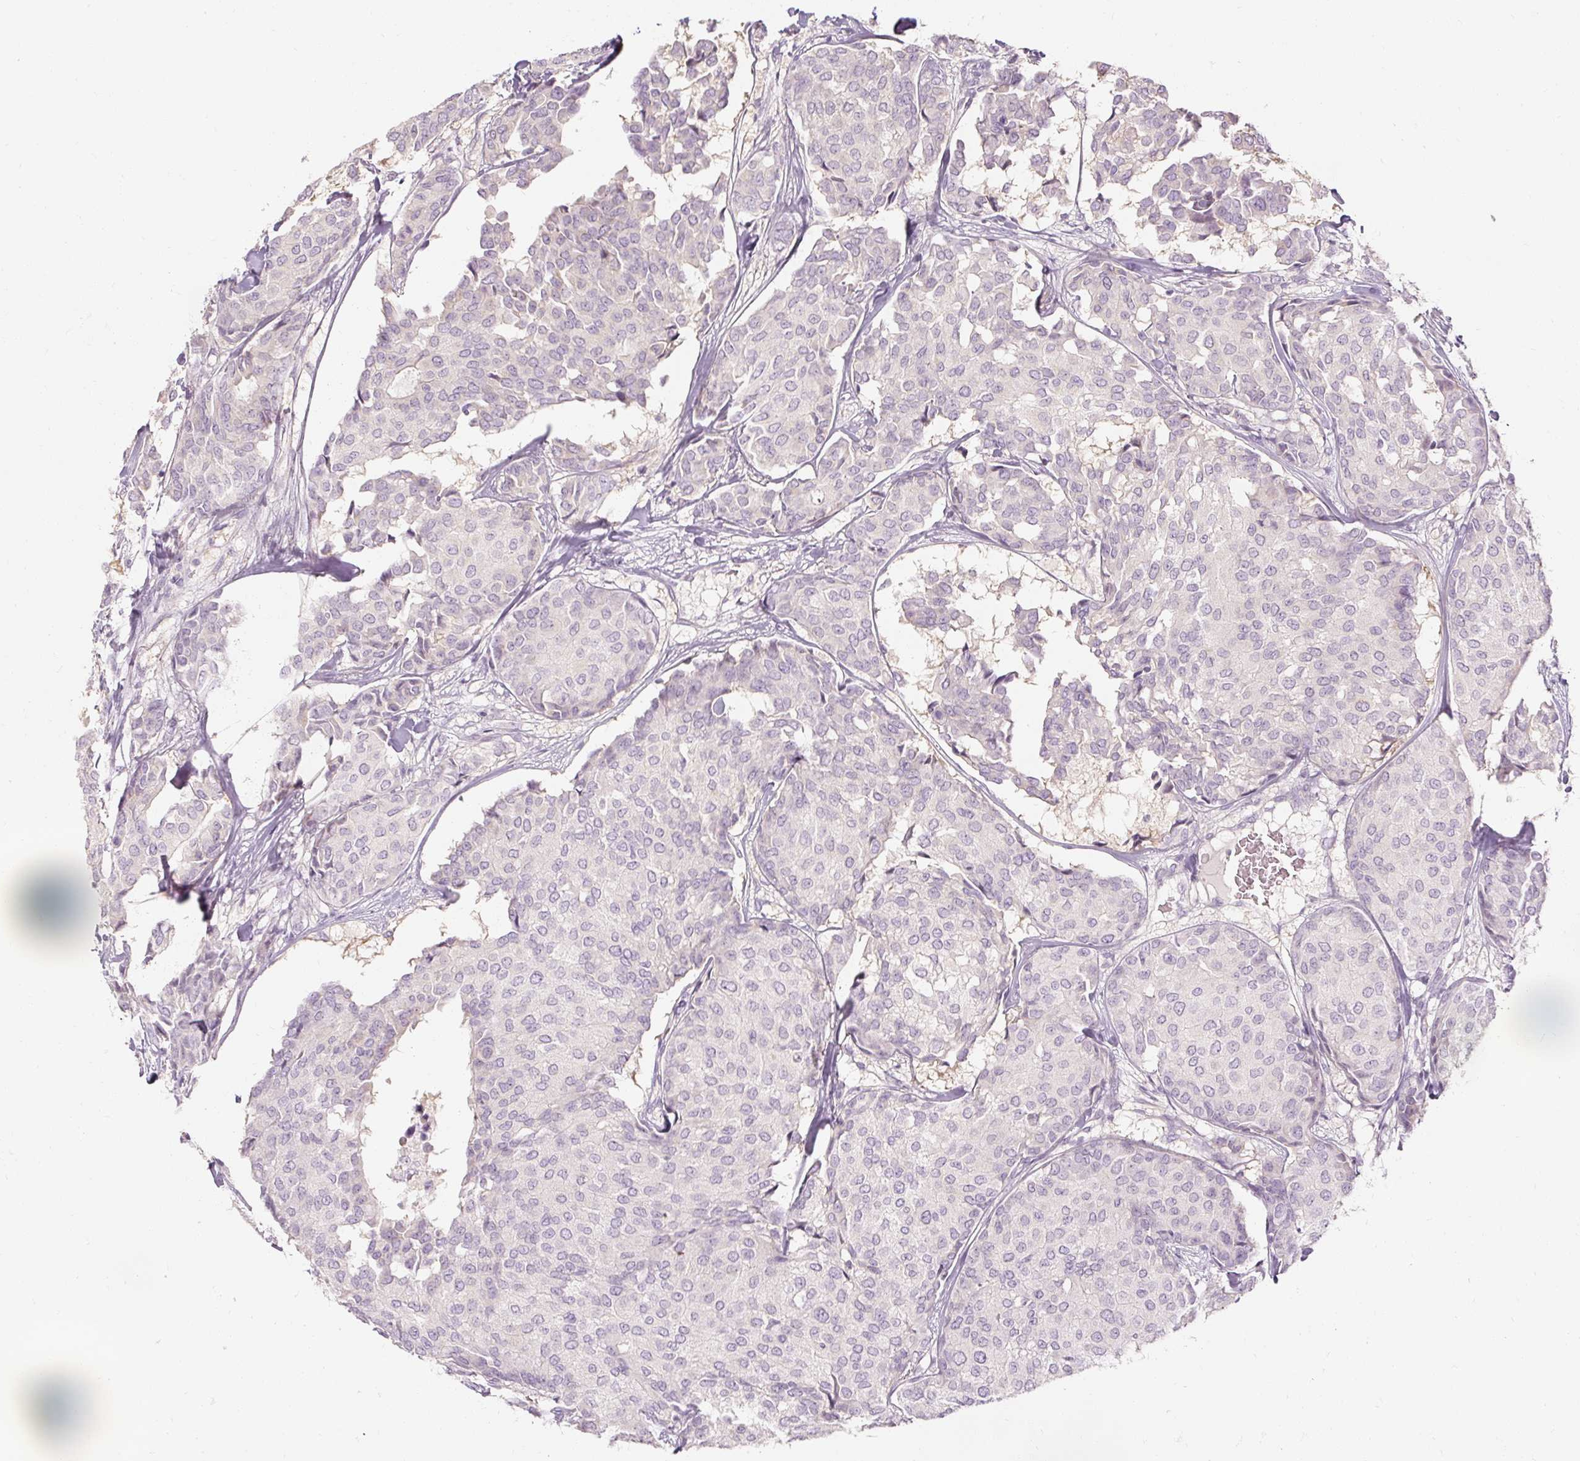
{"staining": {"intensity": "negative", "quantity": "none", "location": "none"}, "tissue": "breast cancer", "cell_type": "Tumor cells", "image_type": "cancer", "snomed": [{"axis": "morphology", "description": "Duct carcinoma"}, {"axis": "topography", "description": "Breast"}], "caption": "This is an immunohistochemistry image of breast cancer (invasive ductal carcinoma). There is no expression in tumor cells.", "gene": "CAPN3", "patient": {"sex": "female", "age": 75}}